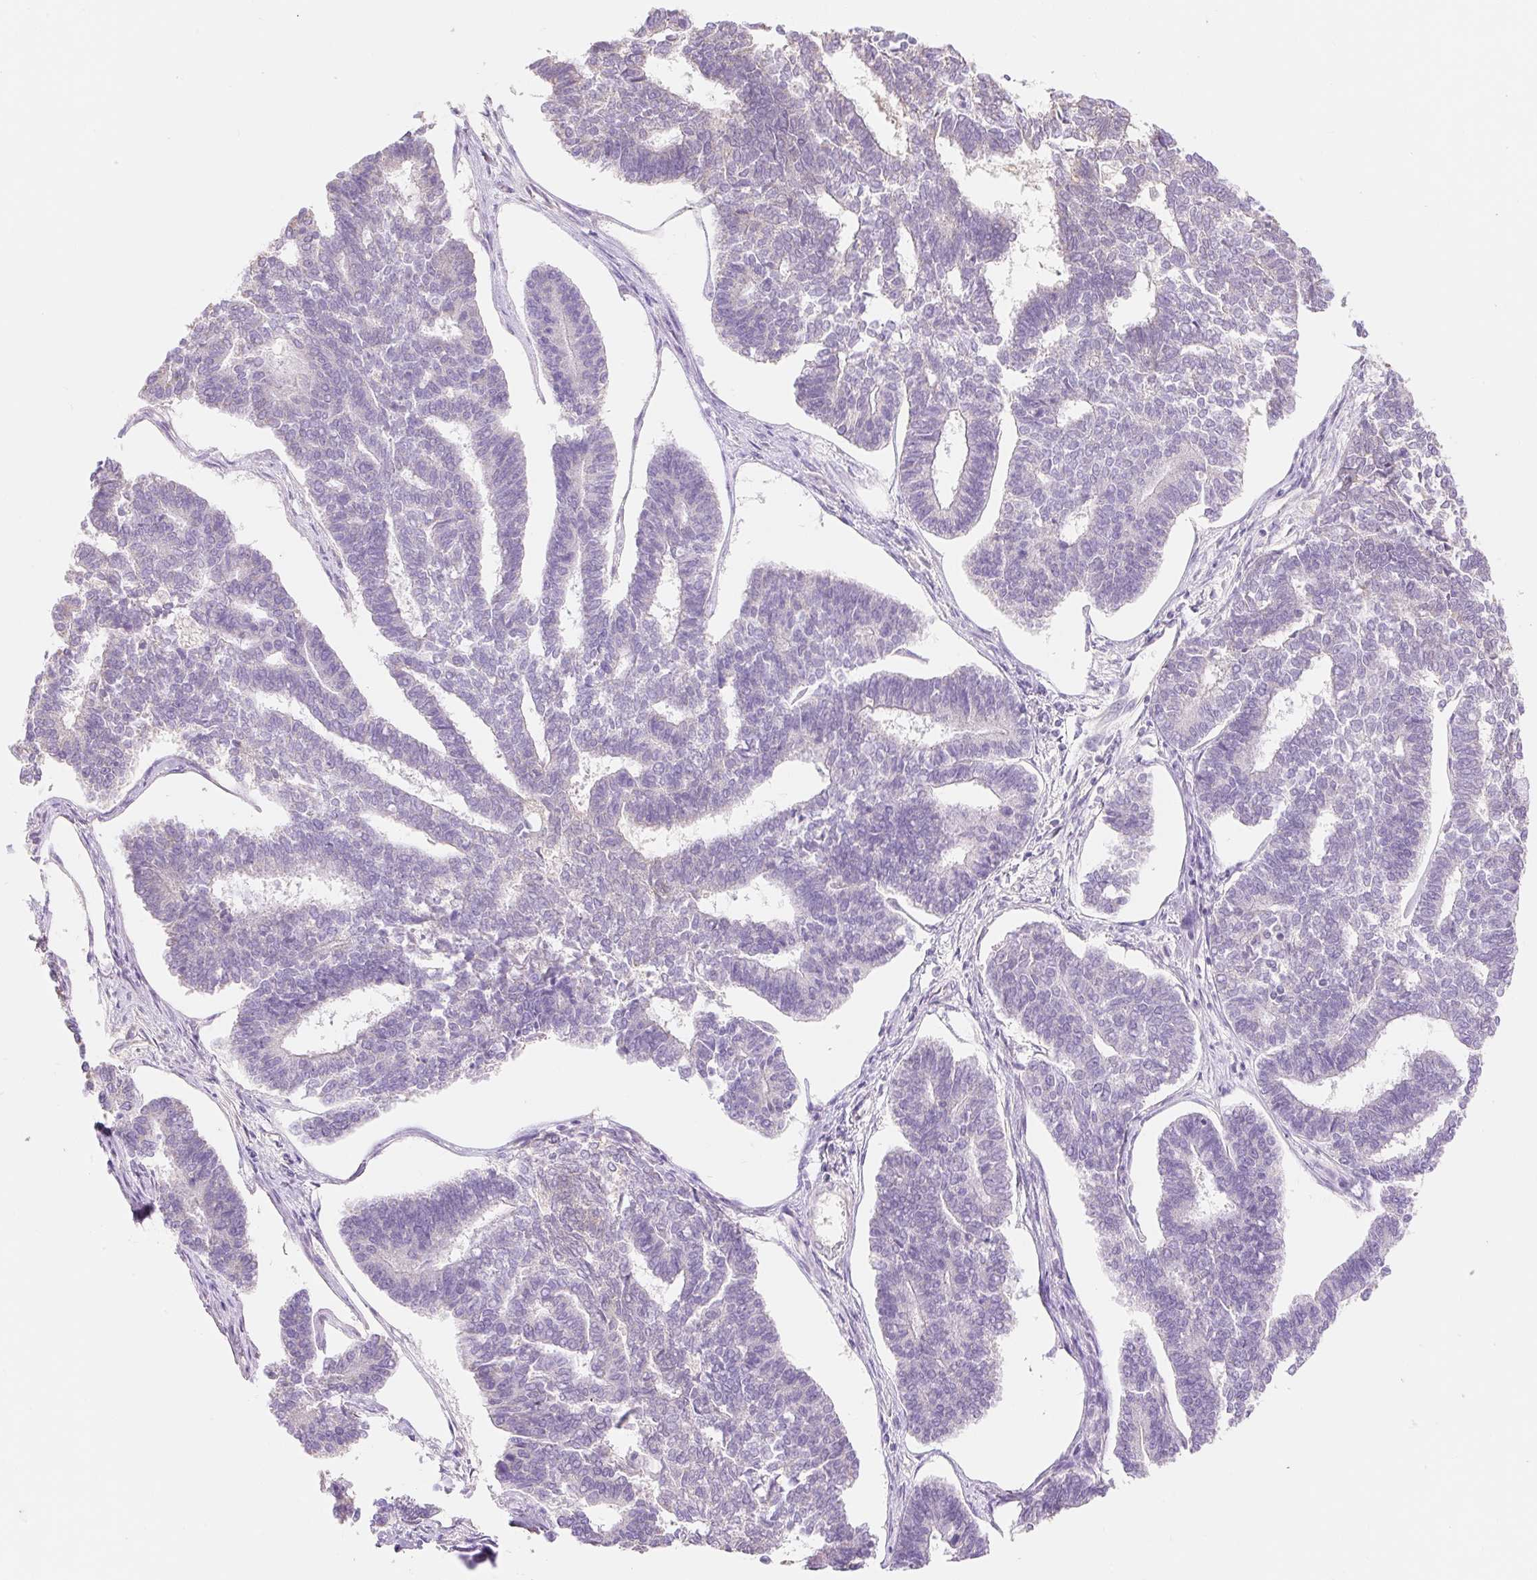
{"staining": {"intensity": "negative", "quantity": "none", "location": "none"}, "tissue": "endometrial cancer", "cell_type": "Tumor cells", "image_type": "cancer", "snomed": [{"axis": "morphology", "description": "Adenocarcinoma, NOS"}, {"axis": "topography", "description": "Endometrium"}], "caption": "IHC of endometrial cancer shows no positivity in tumor cells.", "gene": "DHX35", "patient": {"sex": "female", "age": 70}}